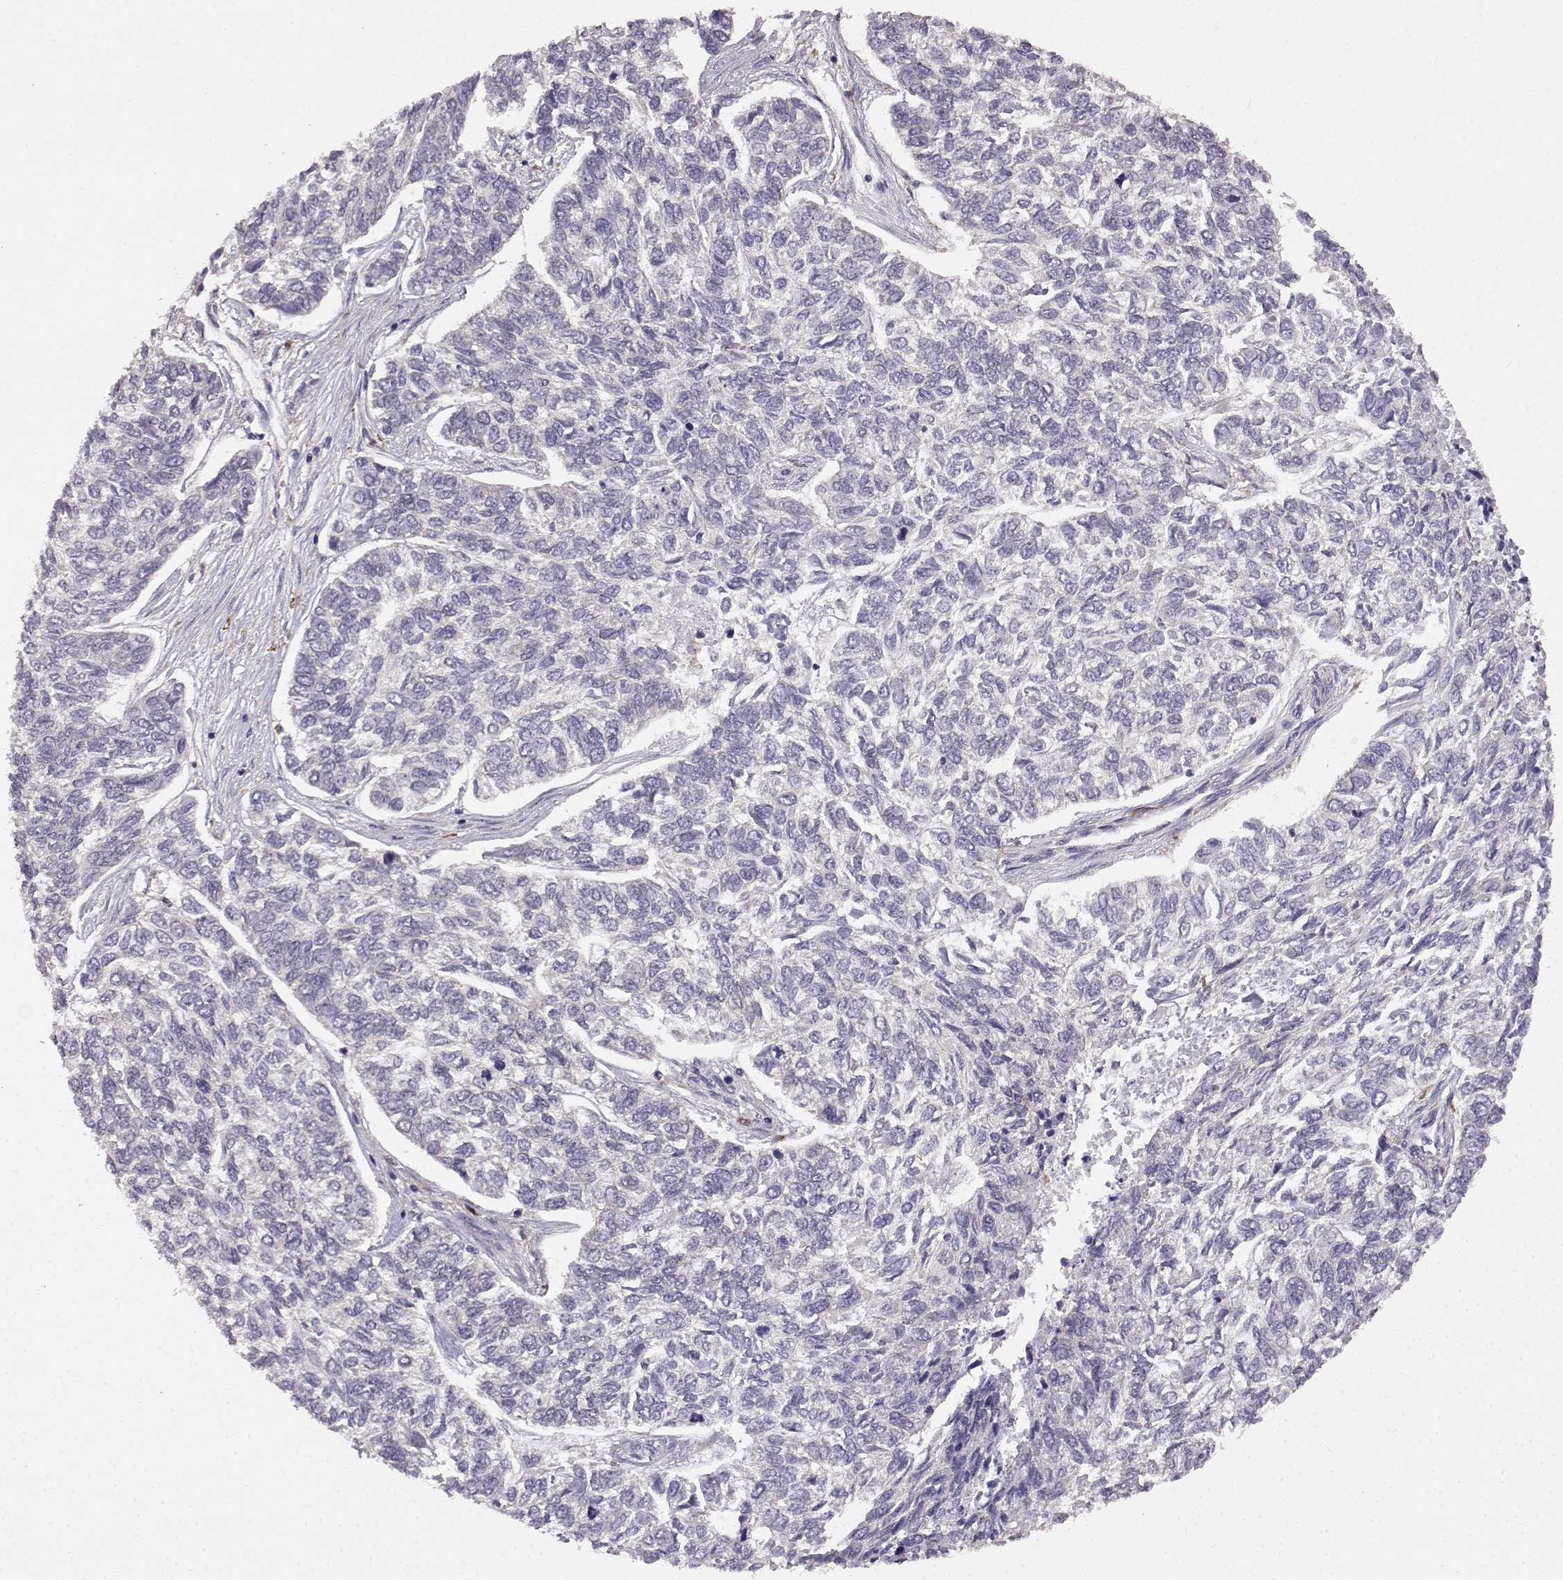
{"staining": {"intensity": "negative", "quantity": "none", "location": "none"}, "tissue": "skin cancer", "cell_type": "Tumor cells", "image_type": "cancer", "snomed": [{"axis": "morphology", "description": "Basal cell carcinoma"}, {"axis": "topography", "description": "Skin"}], "caption": "This is a histopathology image of immunohistochemistry staining of basal cell carcinoma (skin), which shows no expression in tumor cells. (Immunohistochemistry (ihc), brightfield microscopy, high magnification).", "gene": "SPAG17", "patient": {"sex": "female", "age": 65}}